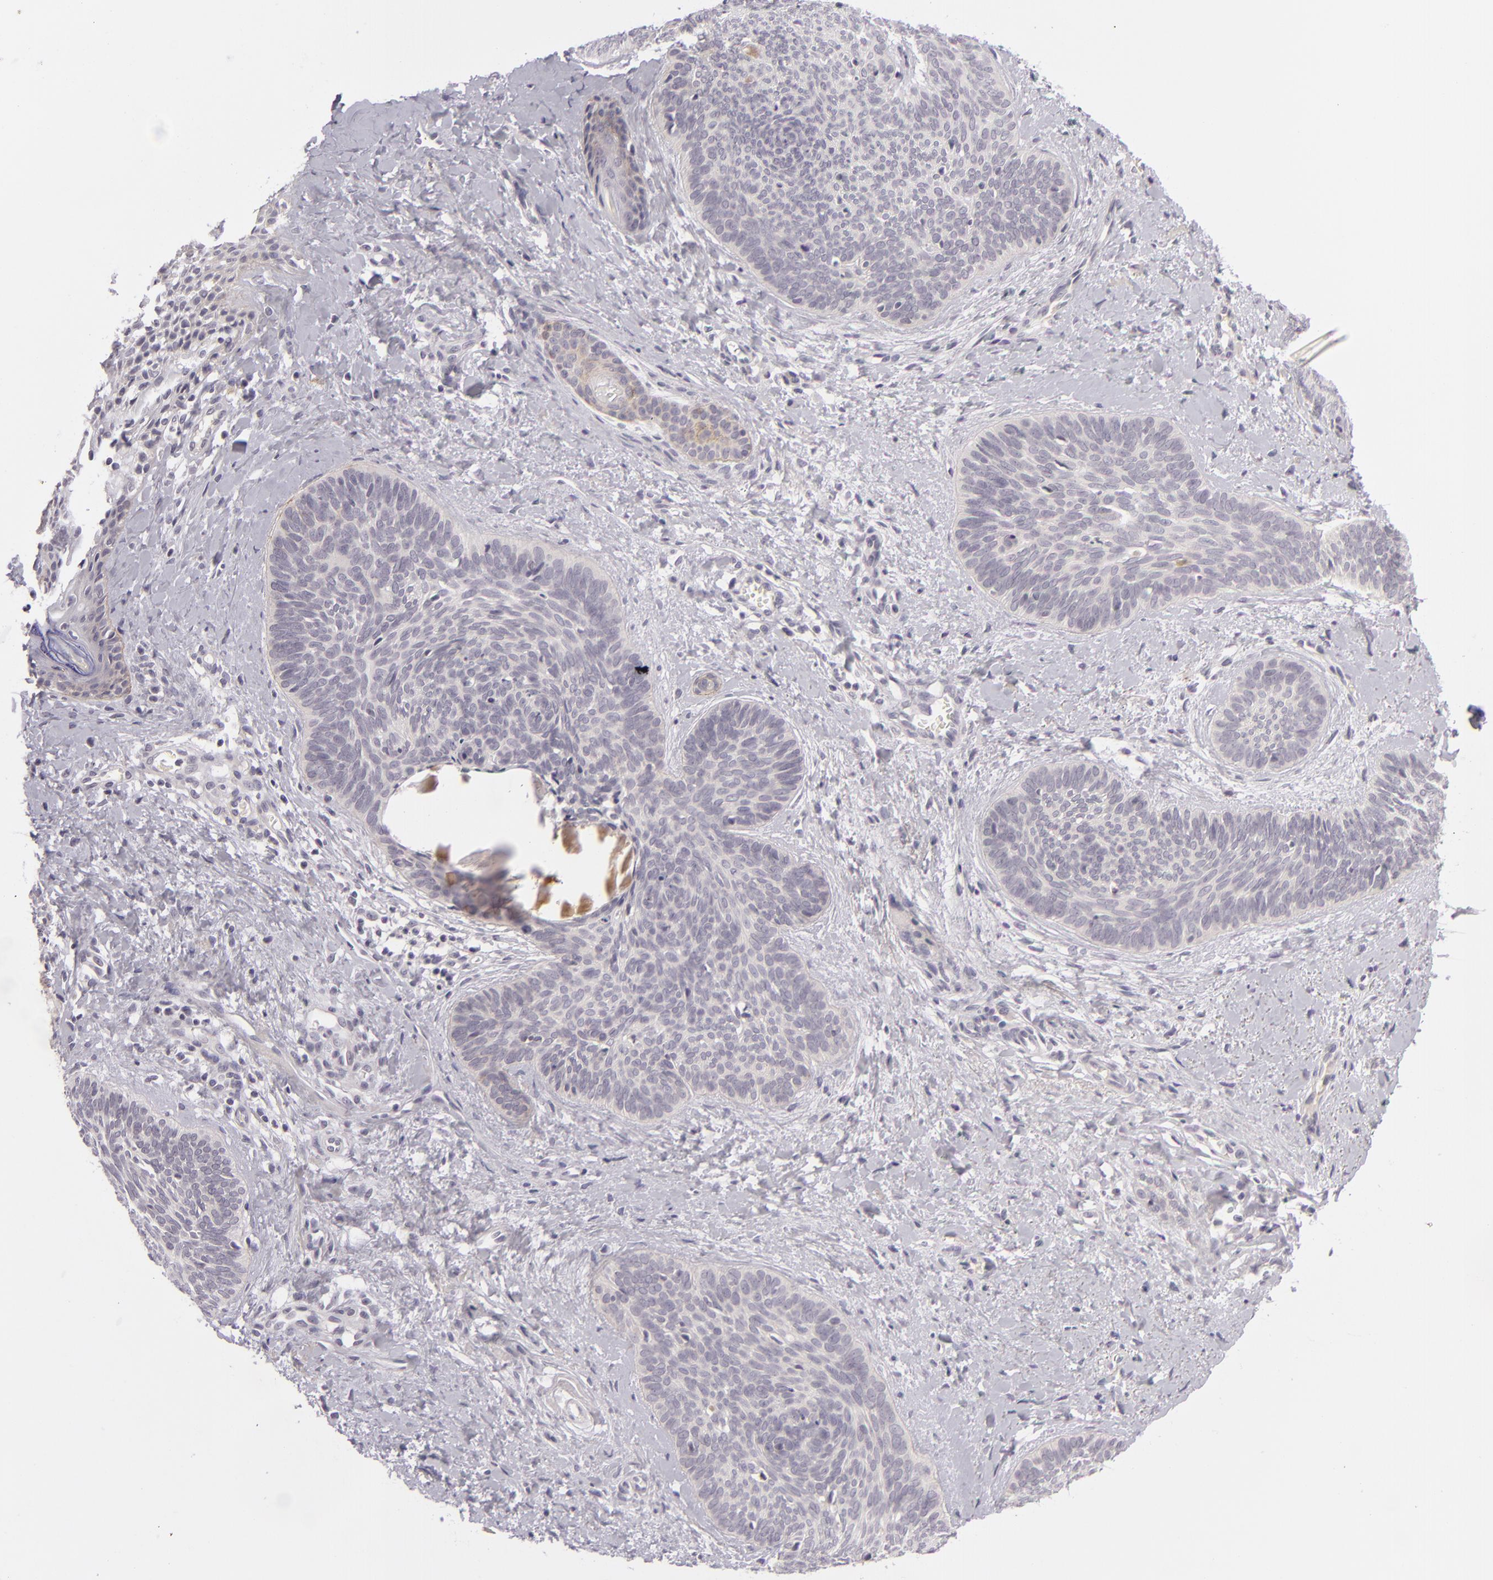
{"staining": {"intensity": "negative", "quantity": "none", "location": "none"}, "tissue": "skin cancer", "cell_type": "Tumor cells", "image_type": "cancer", "snomed": [{"axis": "morphology", "description": "Basal cell carcinoma"}, {"axis": "topography", "description": "Skin"}], "caption": "This is an immunohistochemistry micrograph of human basal cell carcinoma (skin). There is no staining in tumor cells.", "gene": "DAG1", "patient": {"sex": "female", "age": 81}}